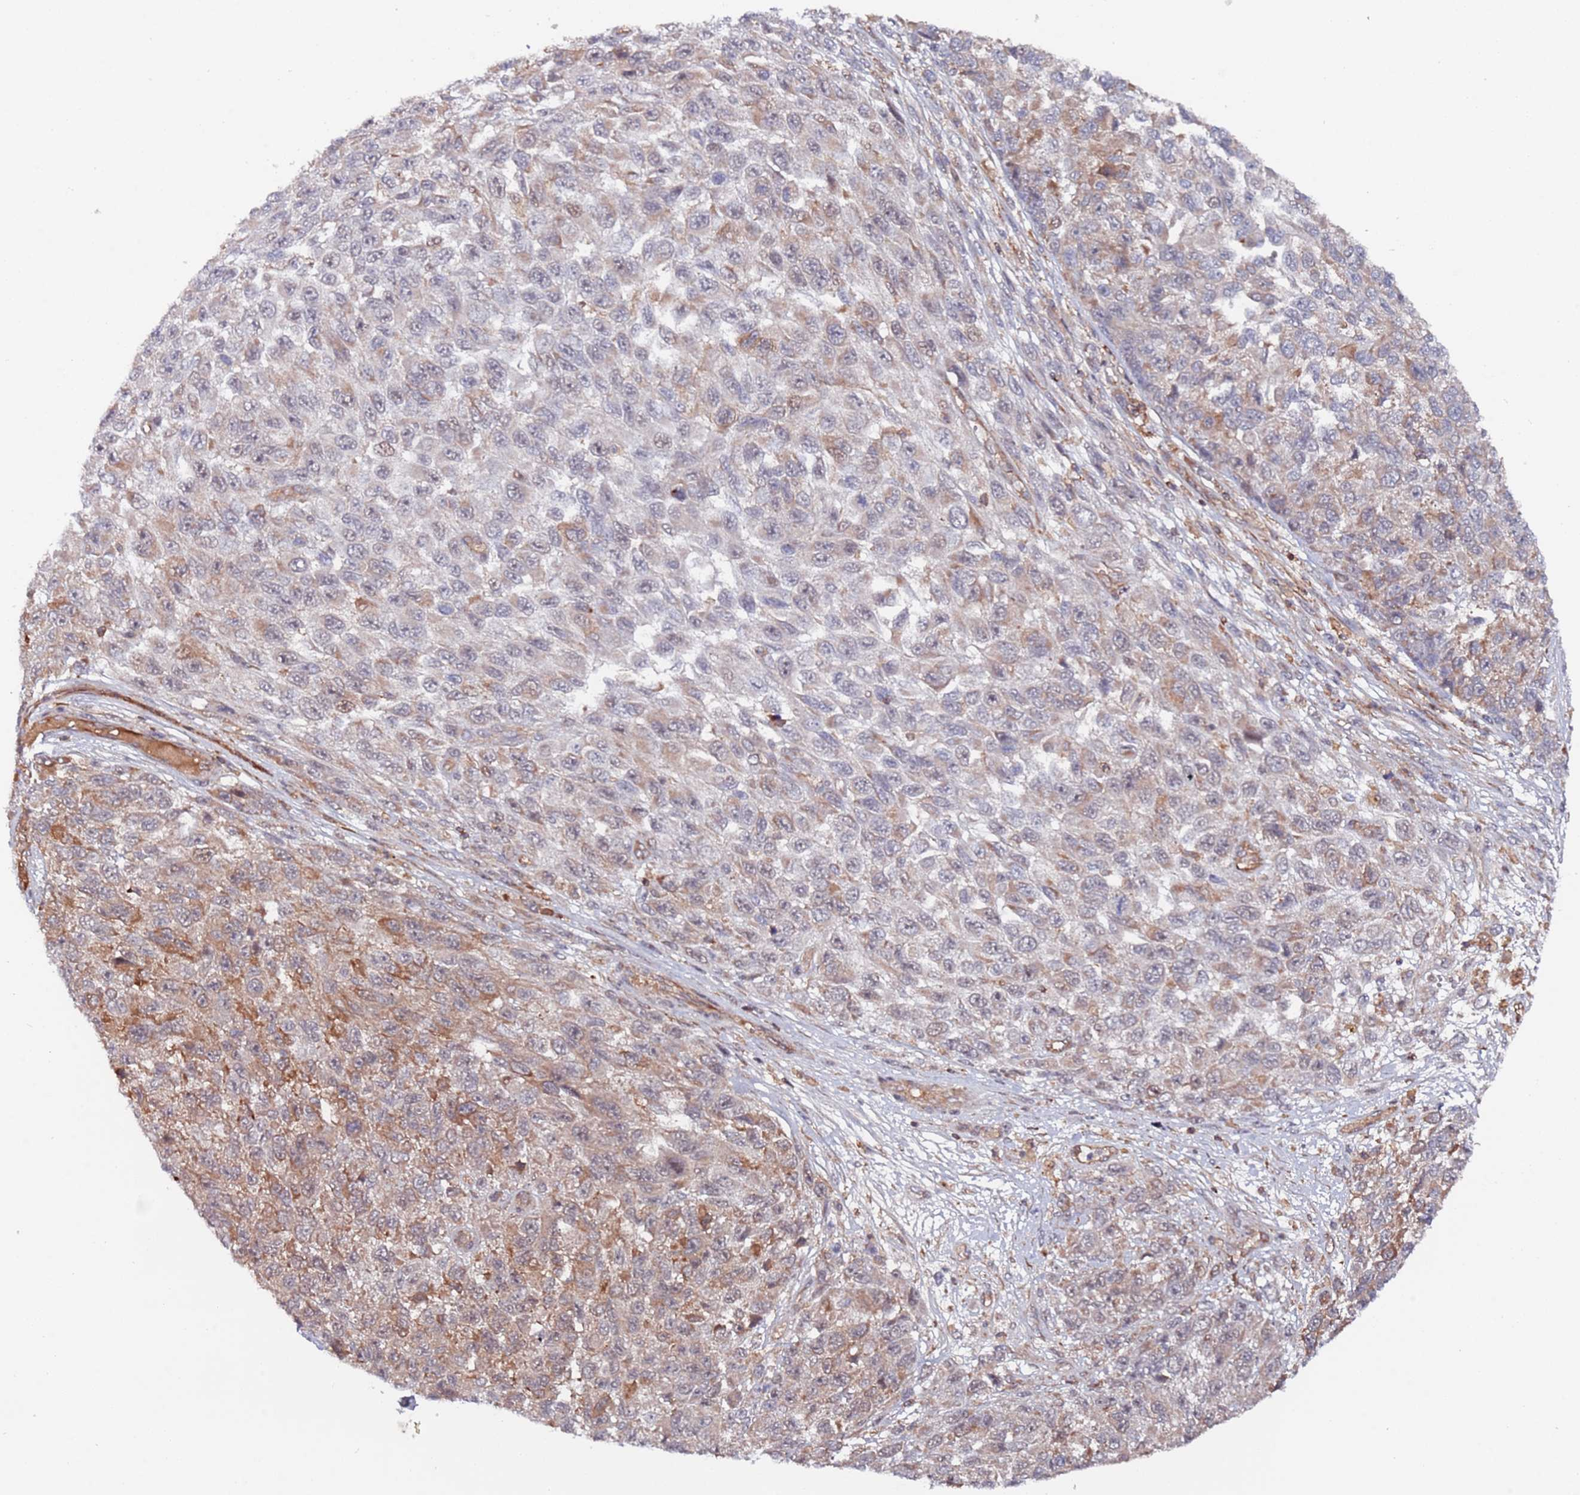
{"staining": {"intensity": "moderate", "quantity": "<25%", "location": "cytoplasmic/membranous"}, "tissue": "melanoma", "cell_type": "Tumor cells", "image_type": "cancer", "snomed": [{"axis": "morphology", "description": "Normal tissue, NOS"}, {"axis": "morphology", "description": "Malignant melanoma, NOS"}, {"axis": "topography", "description": "Skin"}], "caption": "Immunohistochemical staining of melanoma demonstrates low levels of moderate cytoplasmic/membranous expression in approximately <25% of tumor cells.", "gene": "DDX60", "patient": {"sex": "female", "age": 96}}